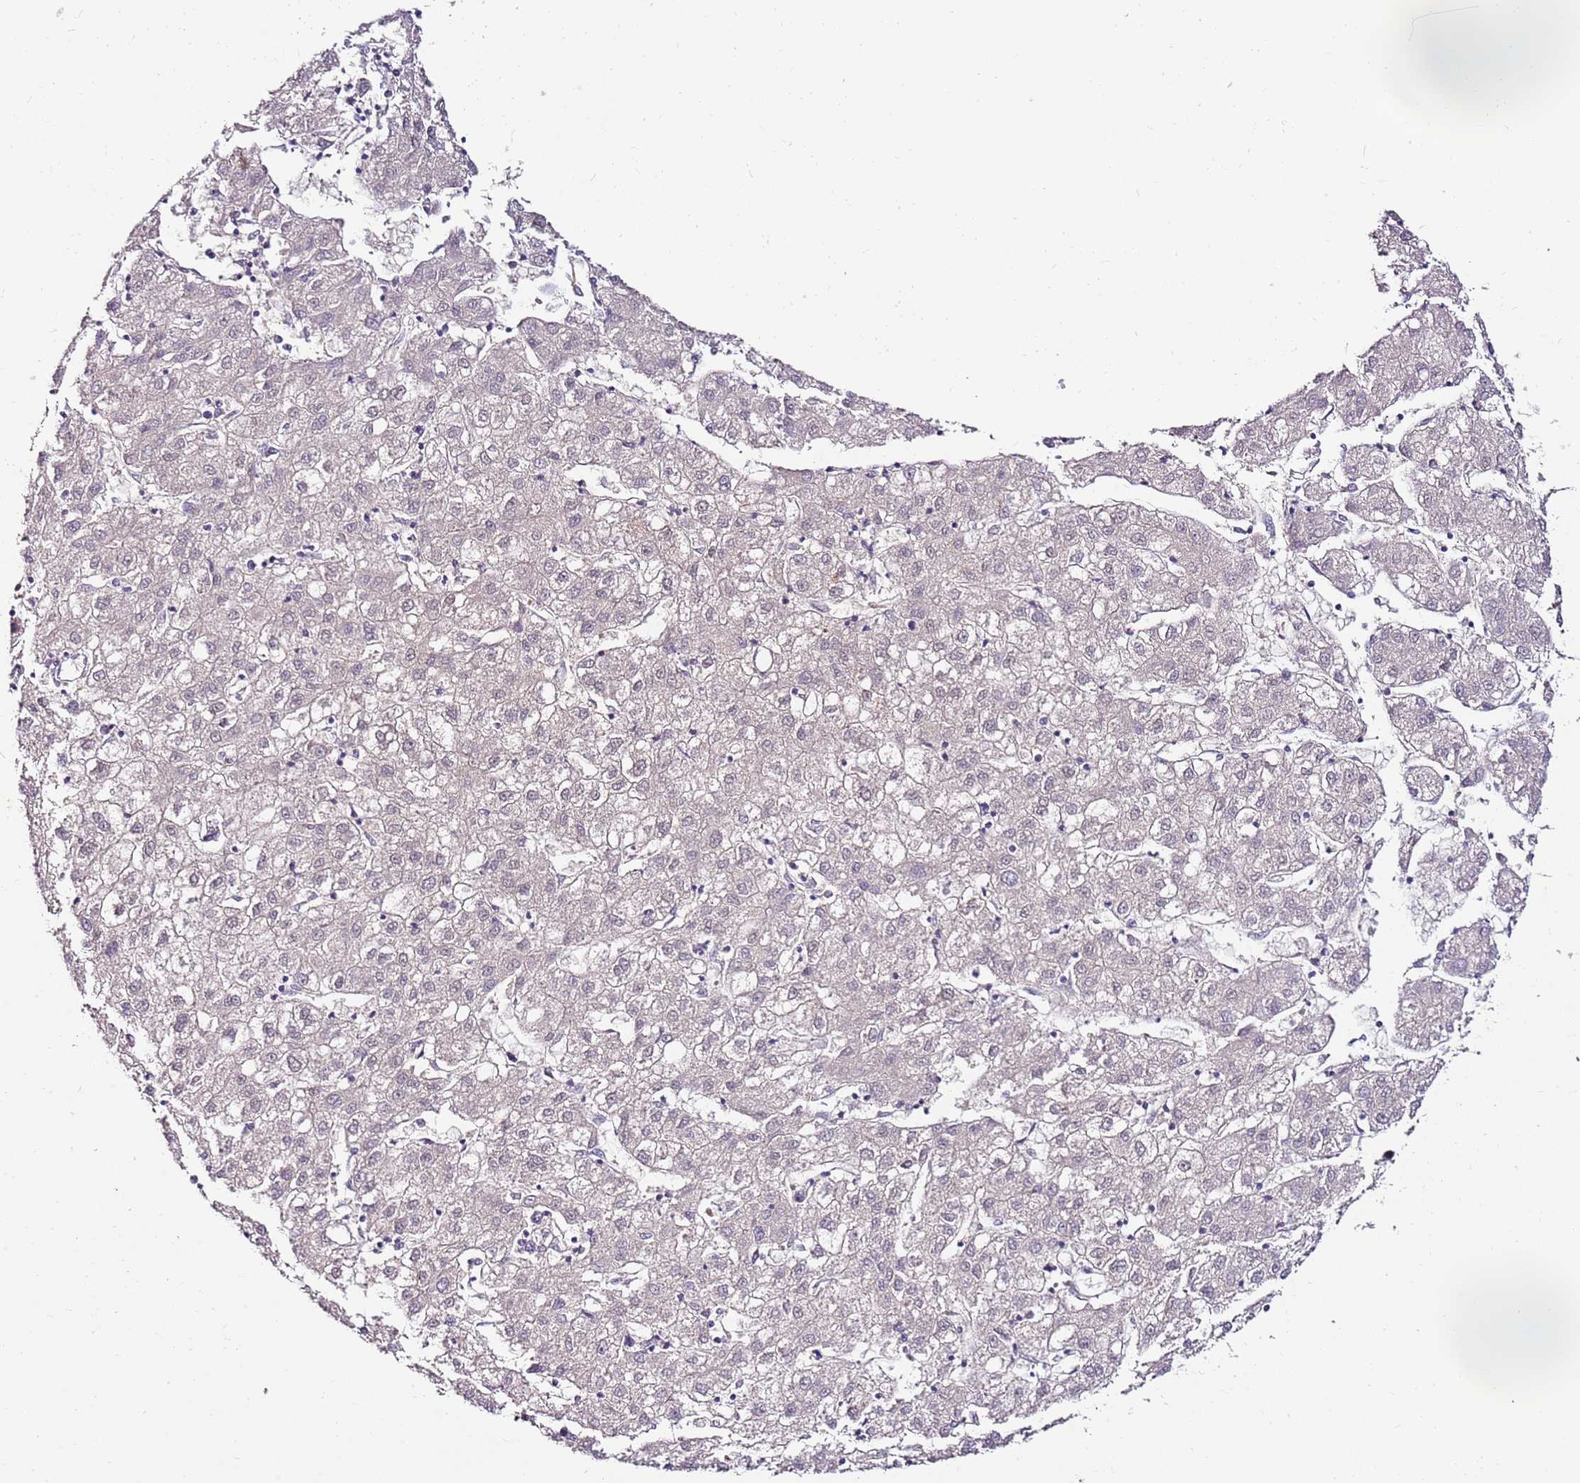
{"staining": {"intensity": "negative", "quantity": "none", "location": "none"}, "tissue": "liver cancer", "cell_type": "Tumor cells", "image_type": "cancer", "snomed": [{"axis": "morphology", "description": "Carcinoma, Hepatocellular, NOS"}, {"axis": "topography", "description": "Liver"}], "caption": "An image of hepatocellular carcinoma (liver) stained for a protein exhibits no brown staining in tumor cells.", "gene": "SLC44A4", "patient": {"sex": "male", "age": 72}}